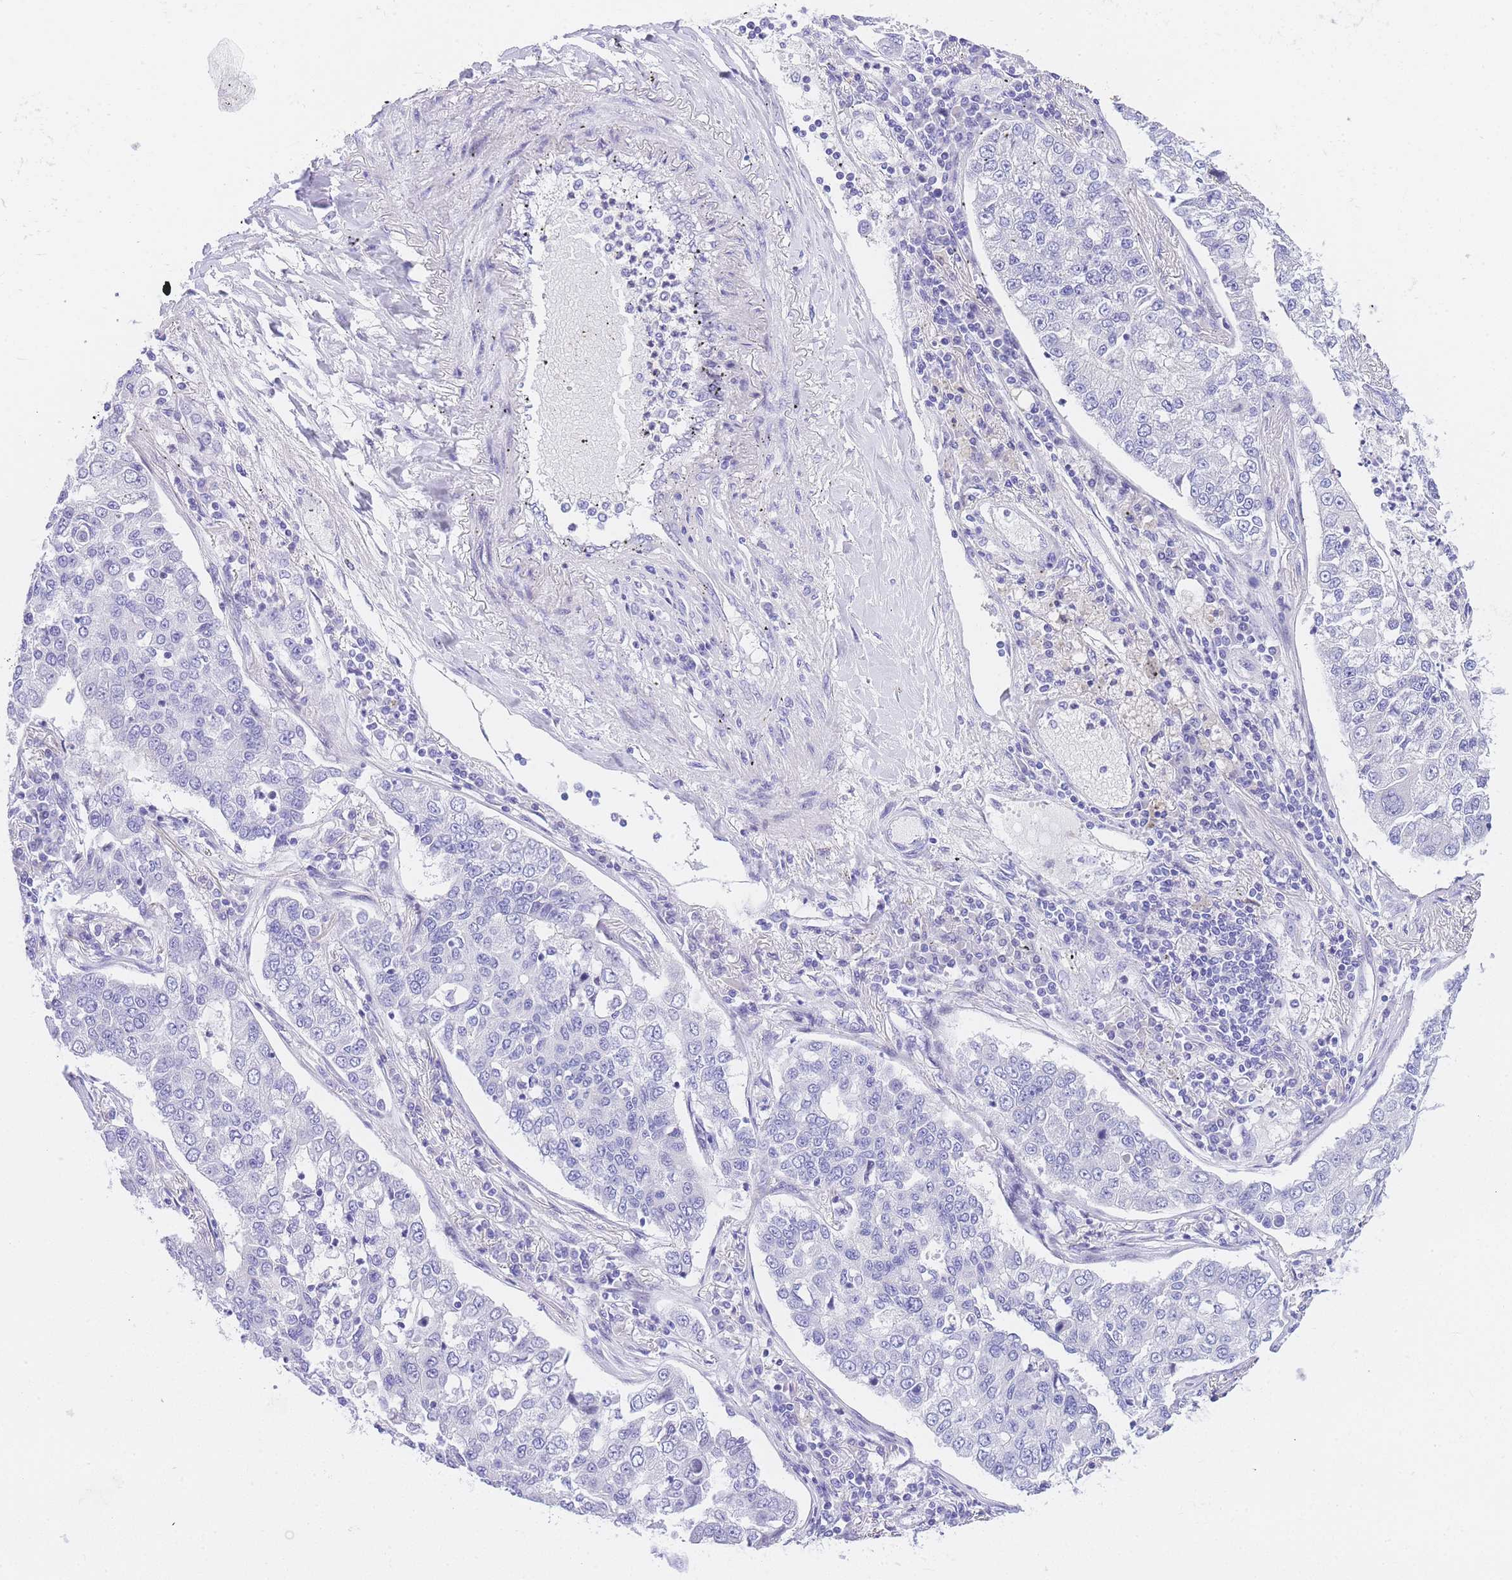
{"staining": {"intensity": "negative", "quantity": "none", "location": "none"}, "tissue": "lung cancer", "cell_type": "Tumor cells", "image_type": "cancer", "snomed": [{"axis": "morphology", "description": "Adenocarcinoma, NOS"}, {"axis": "topography", "description": "Lung"}], "caption": "This is an immunohistochemistry (IHC) photomicrograph of human lung cancer. There is no staining in tumor cells.", "gene": "TIFAB", "patient": {"sex": "male", "age": 49}}